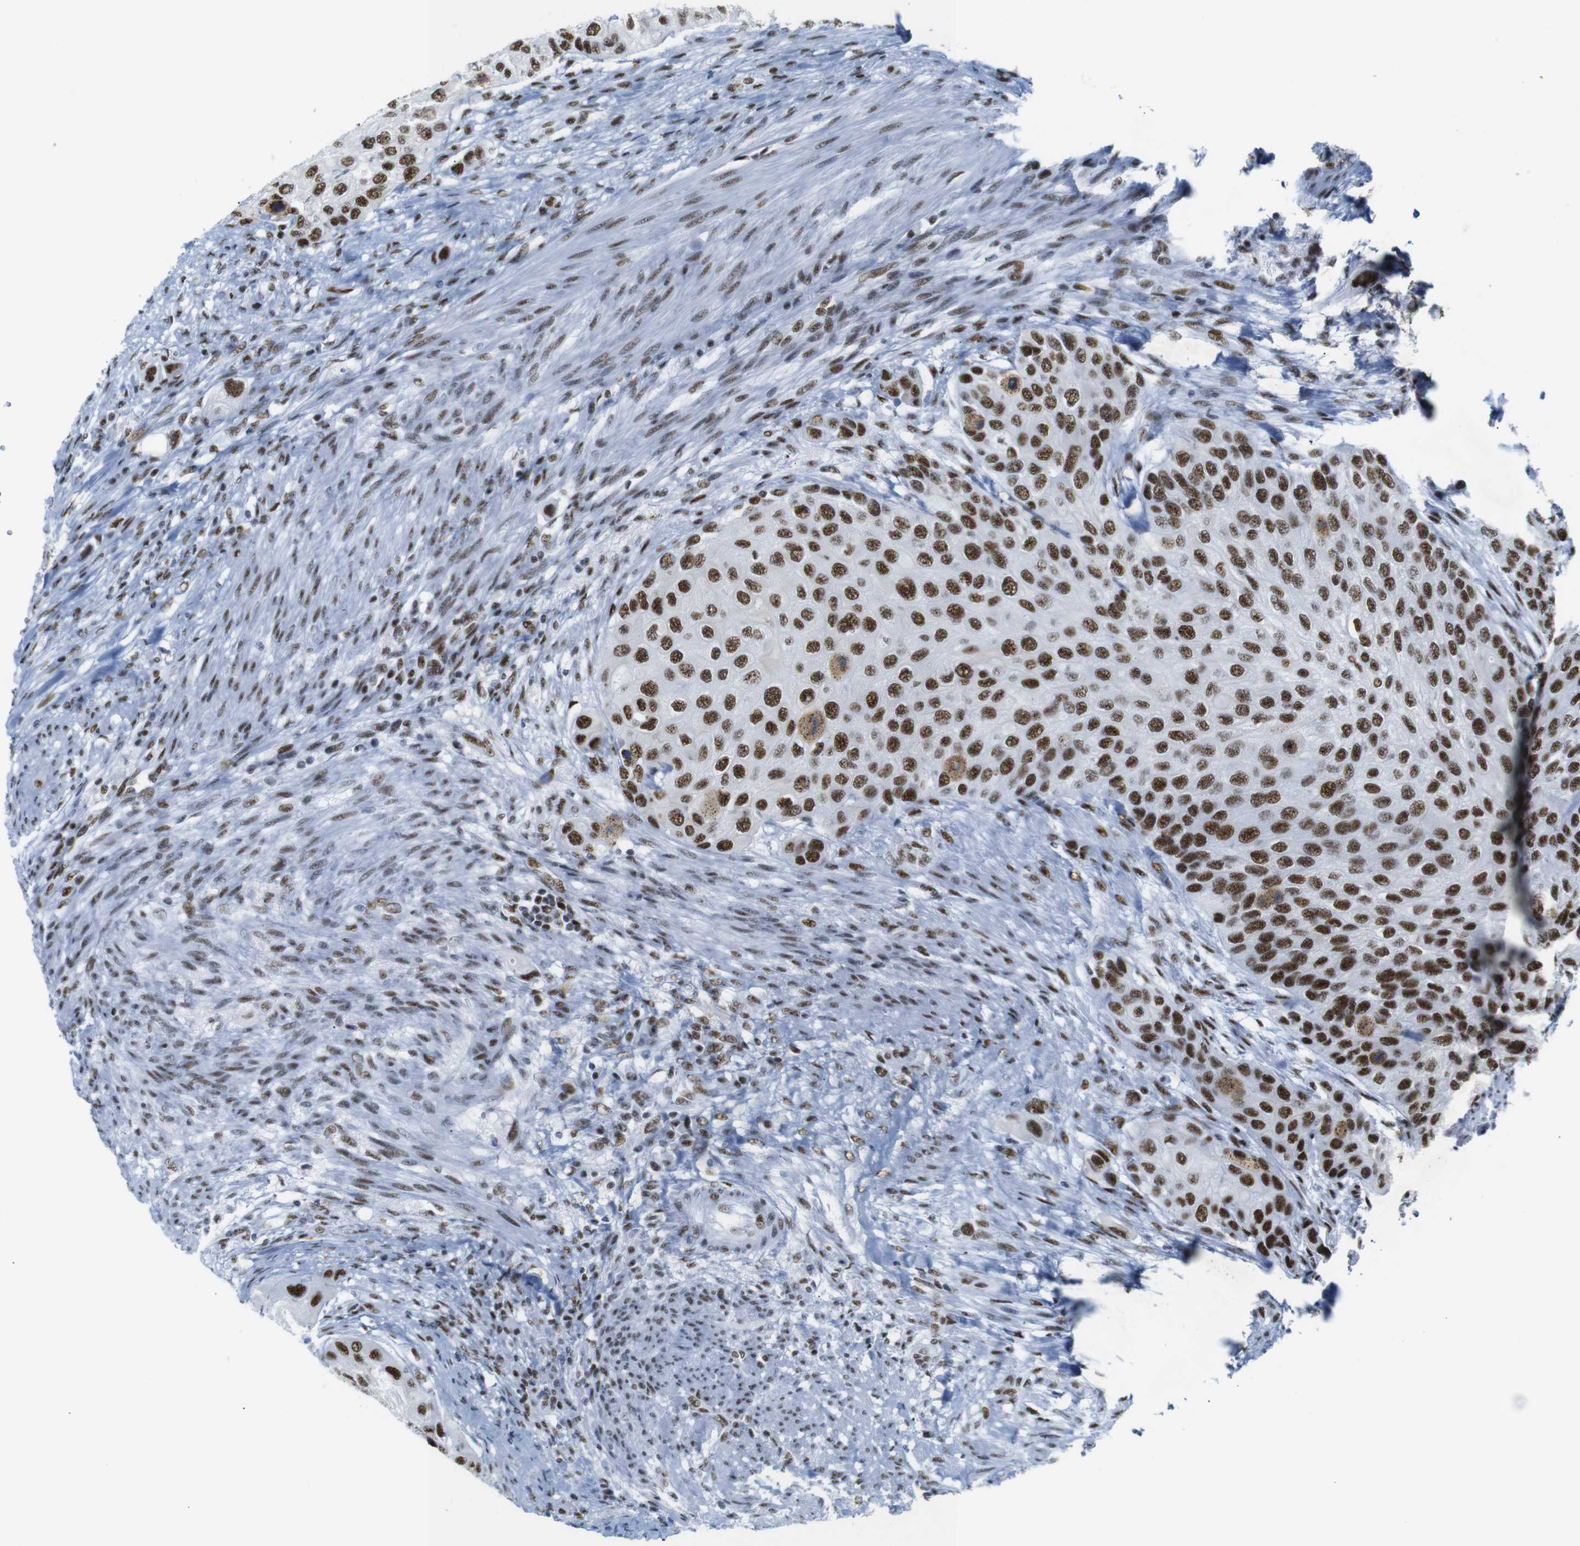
{"staining": {"intensity": "strong", "quantity": ">75%", "location": "cytoplasmic/membranous,nuclear"}, "tissue": "urothelial cancer", "cell_type": "Tumor cells", "image_type": "cancer", "snomed": [{"axis": "morphology", "description": "Urothelial carcinoma, High grade"}, {"axis": "topography", "description": "Urinary bladder"}], "caption": "Immunohistochemical staining of urothelial cancer shows high levels of strong cytoplasmic/membranous and nuclear protein positivity in approximately >75% of tumor cells.", "gene": "TRA2B", "patient": {"sex": "female", "age": 56}}